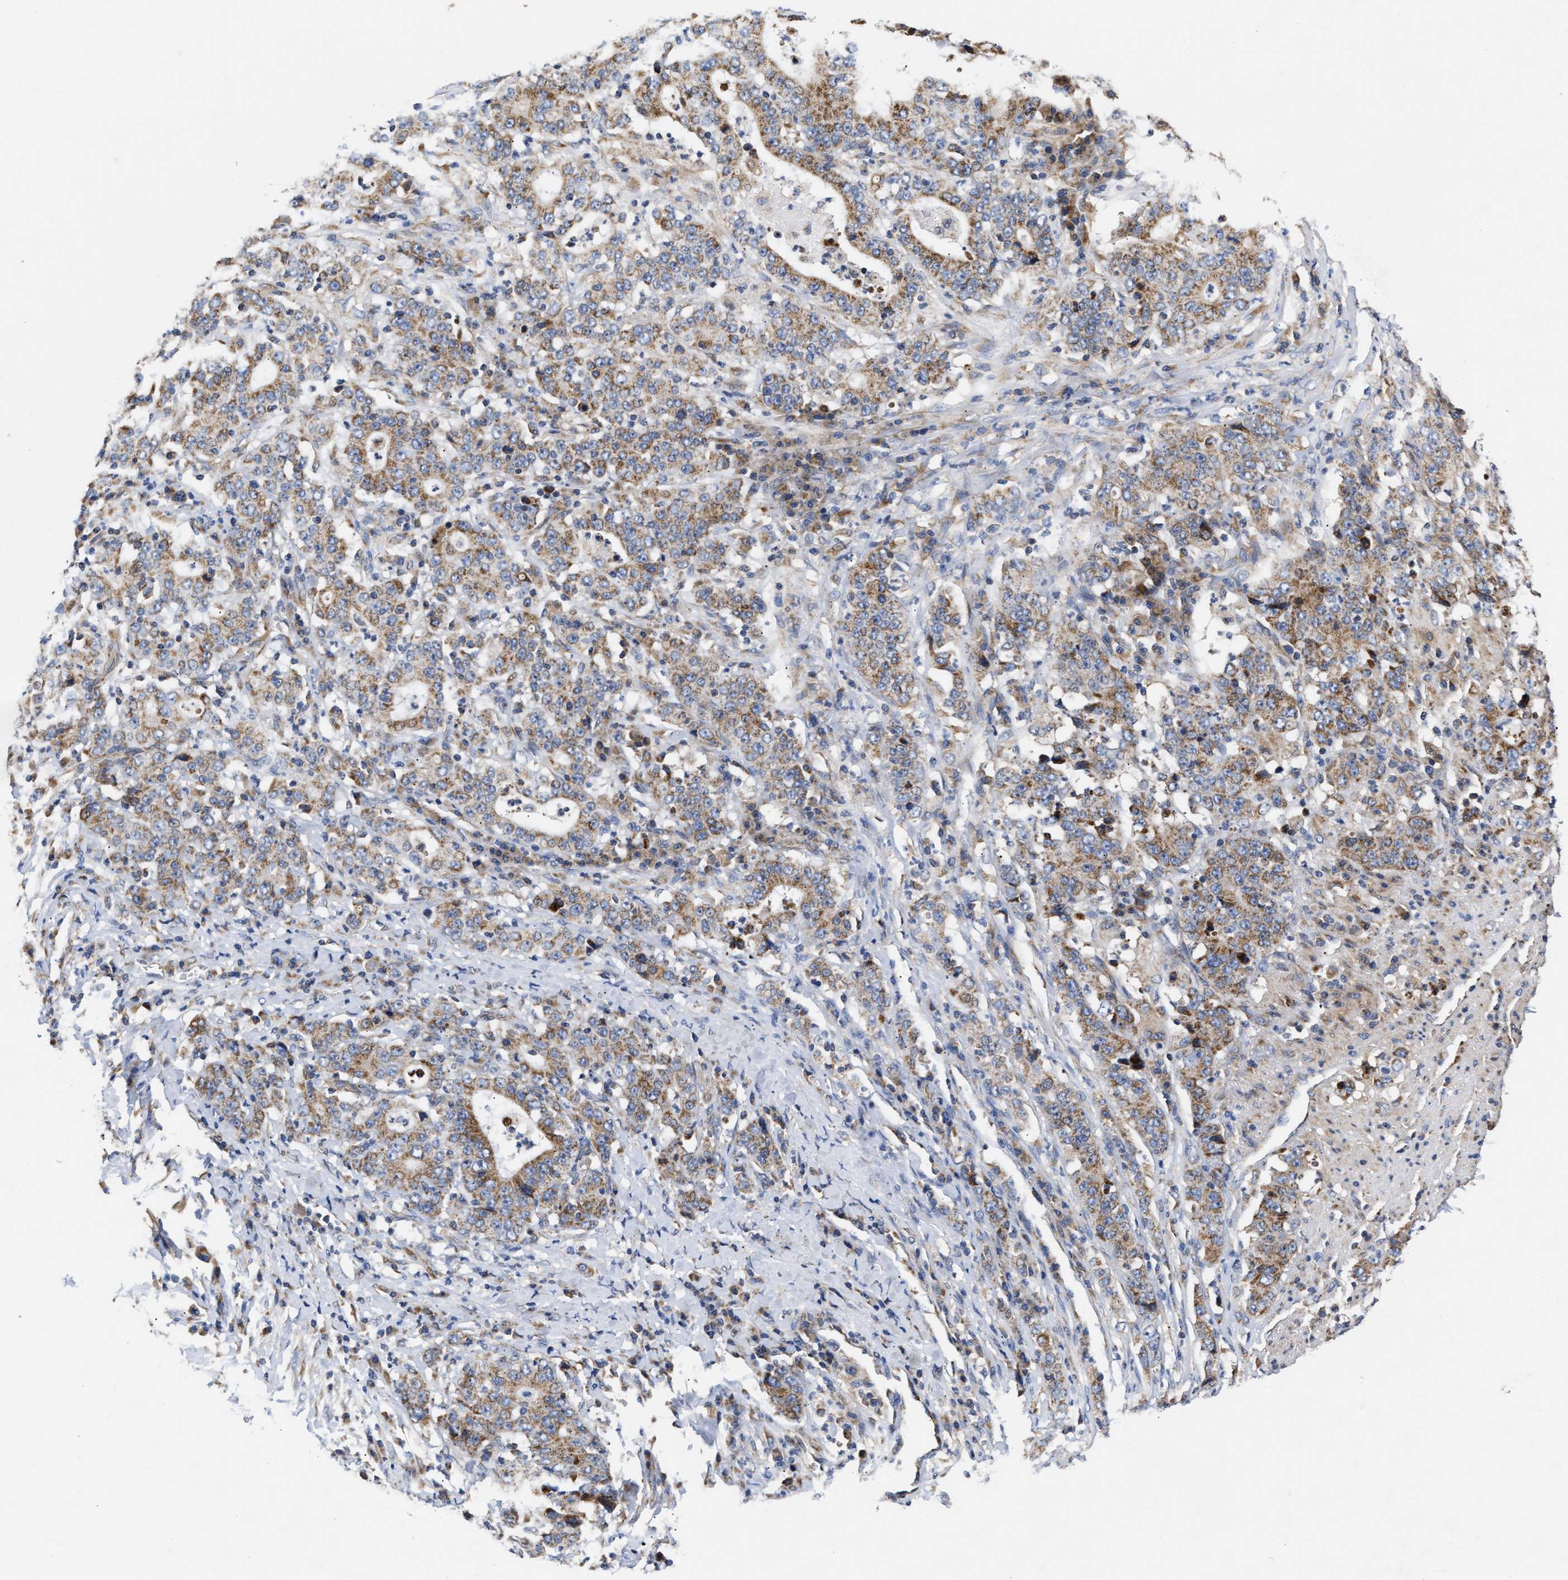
{"staining": {"intensity": "moderate", "quantity": ">75%", "location": "cytoplasmic/membranous"}, "tissue": "stomach cancer", "cell_type": "Tumor cells", "image_type": "cancer", "snomed": [{"axis": "morphology", "description": "Normal tissue, NOS"}, {"axis": "morphology", "description": "Adenocarcinoma, NOS"}, {"axis": "topography", "description": "Stomach, upper"}, {"axis": "topography", "description": "Stomach"}], "caption": "The immunohistochemical stain shows moderate cytoplasmic/membranous positivity in tumor cells of stomach cancer tissue. The staining is performed using DAB brown chromogen to label protein expression. The nuclei are counter-stained blue using hematoxylin.", "gene": "MALSU1", "patient": {"sex": "male", "age": 59}}